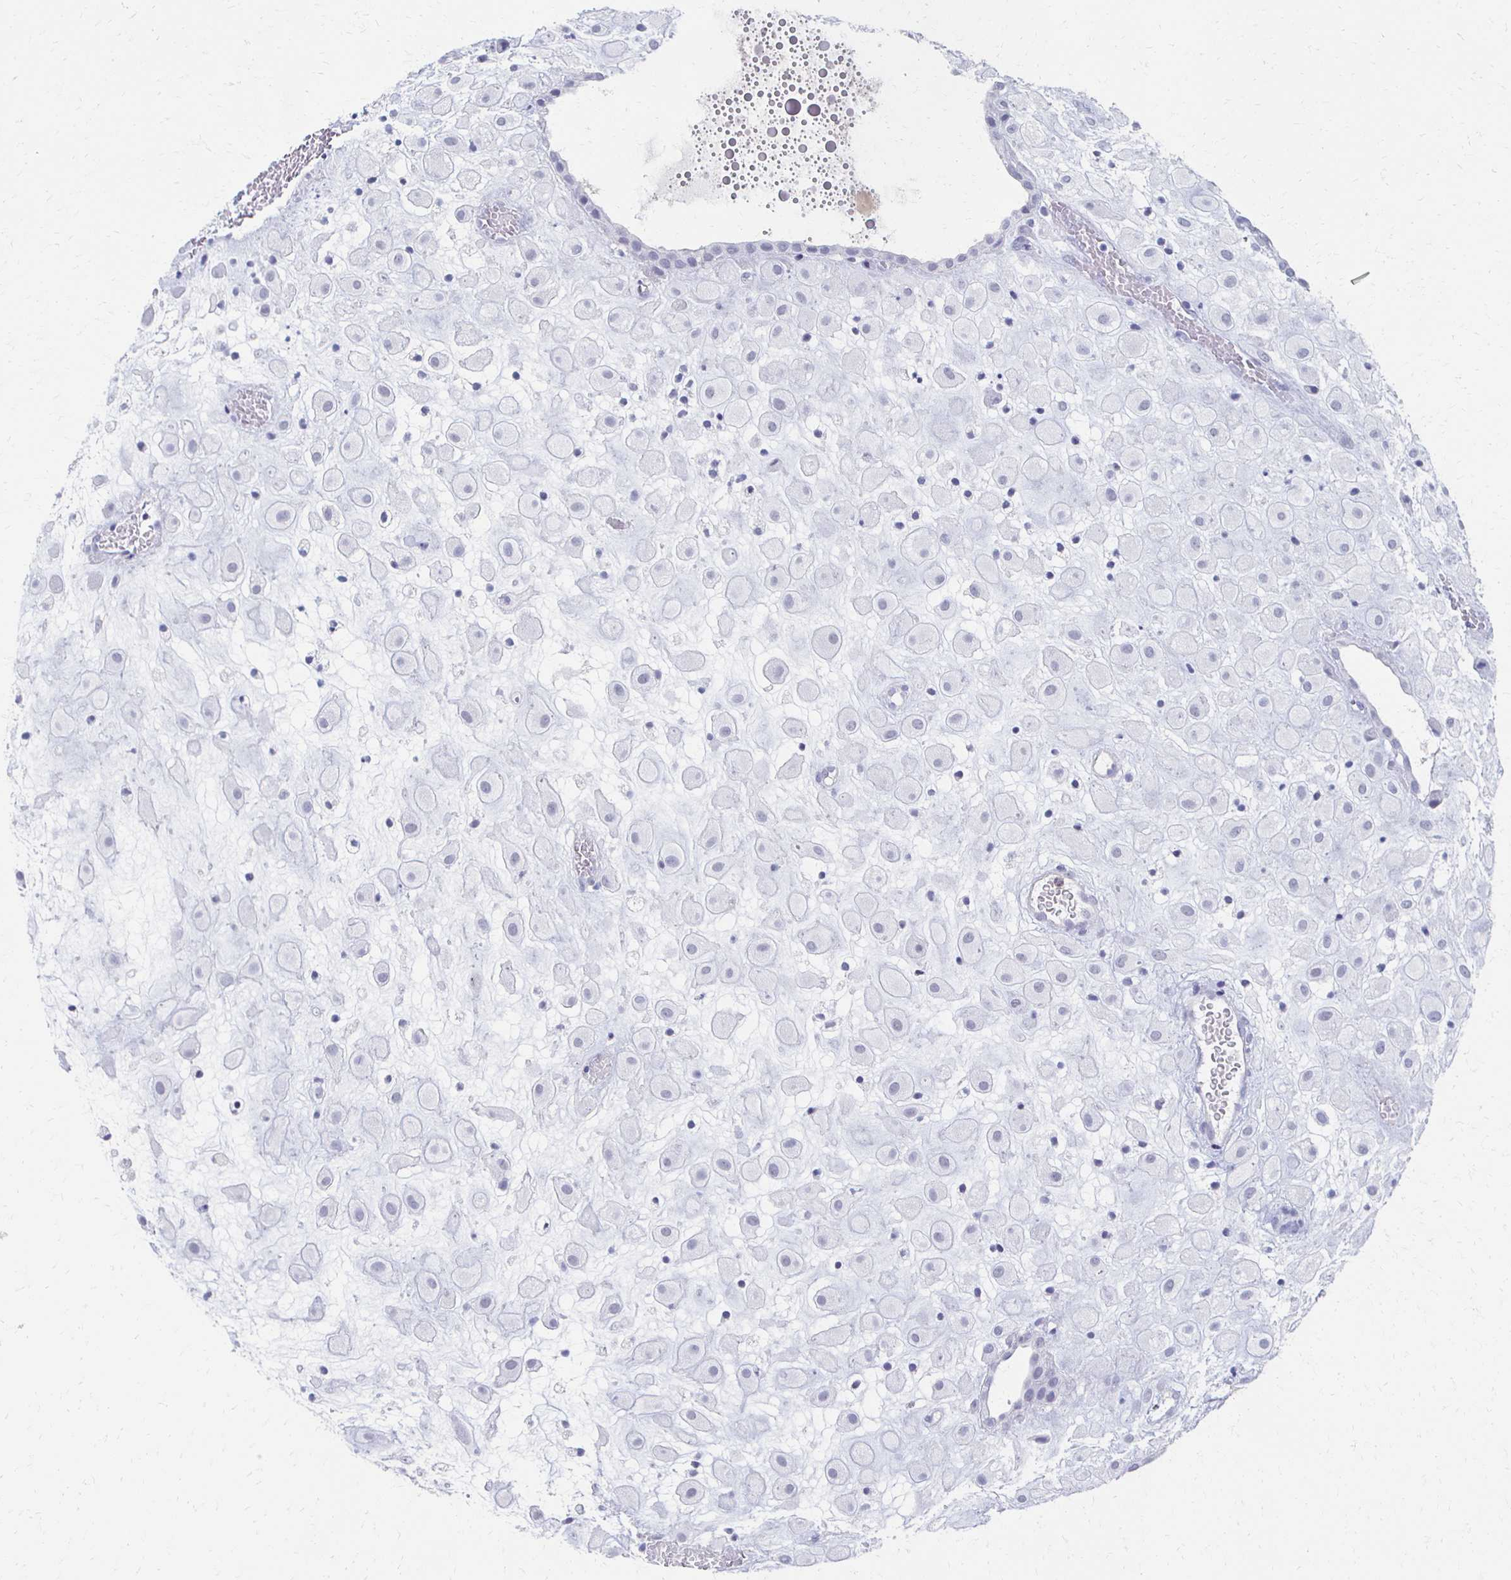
{"staining": {"intensity": "negative", "quantity": "none", "location": "none"}, "tissue": "placenta", "cell_type": "Decidual cells", "image_type": "normal", "snomed": [{"axis": "morphology", "description": "Normal tissue, NOS"}, {"axis": "topography", "description": "Placenta"}], "caption": "Immunohistochemistry (IHC) image of benign placenta stained for a protein (brown), which displays no staining in decidual cells. (Brightfield microscopy of DAB immunohistochemistry at high magnification).", "gene": "CXCR2", "patient": {"sex": "female", "age": 24}}